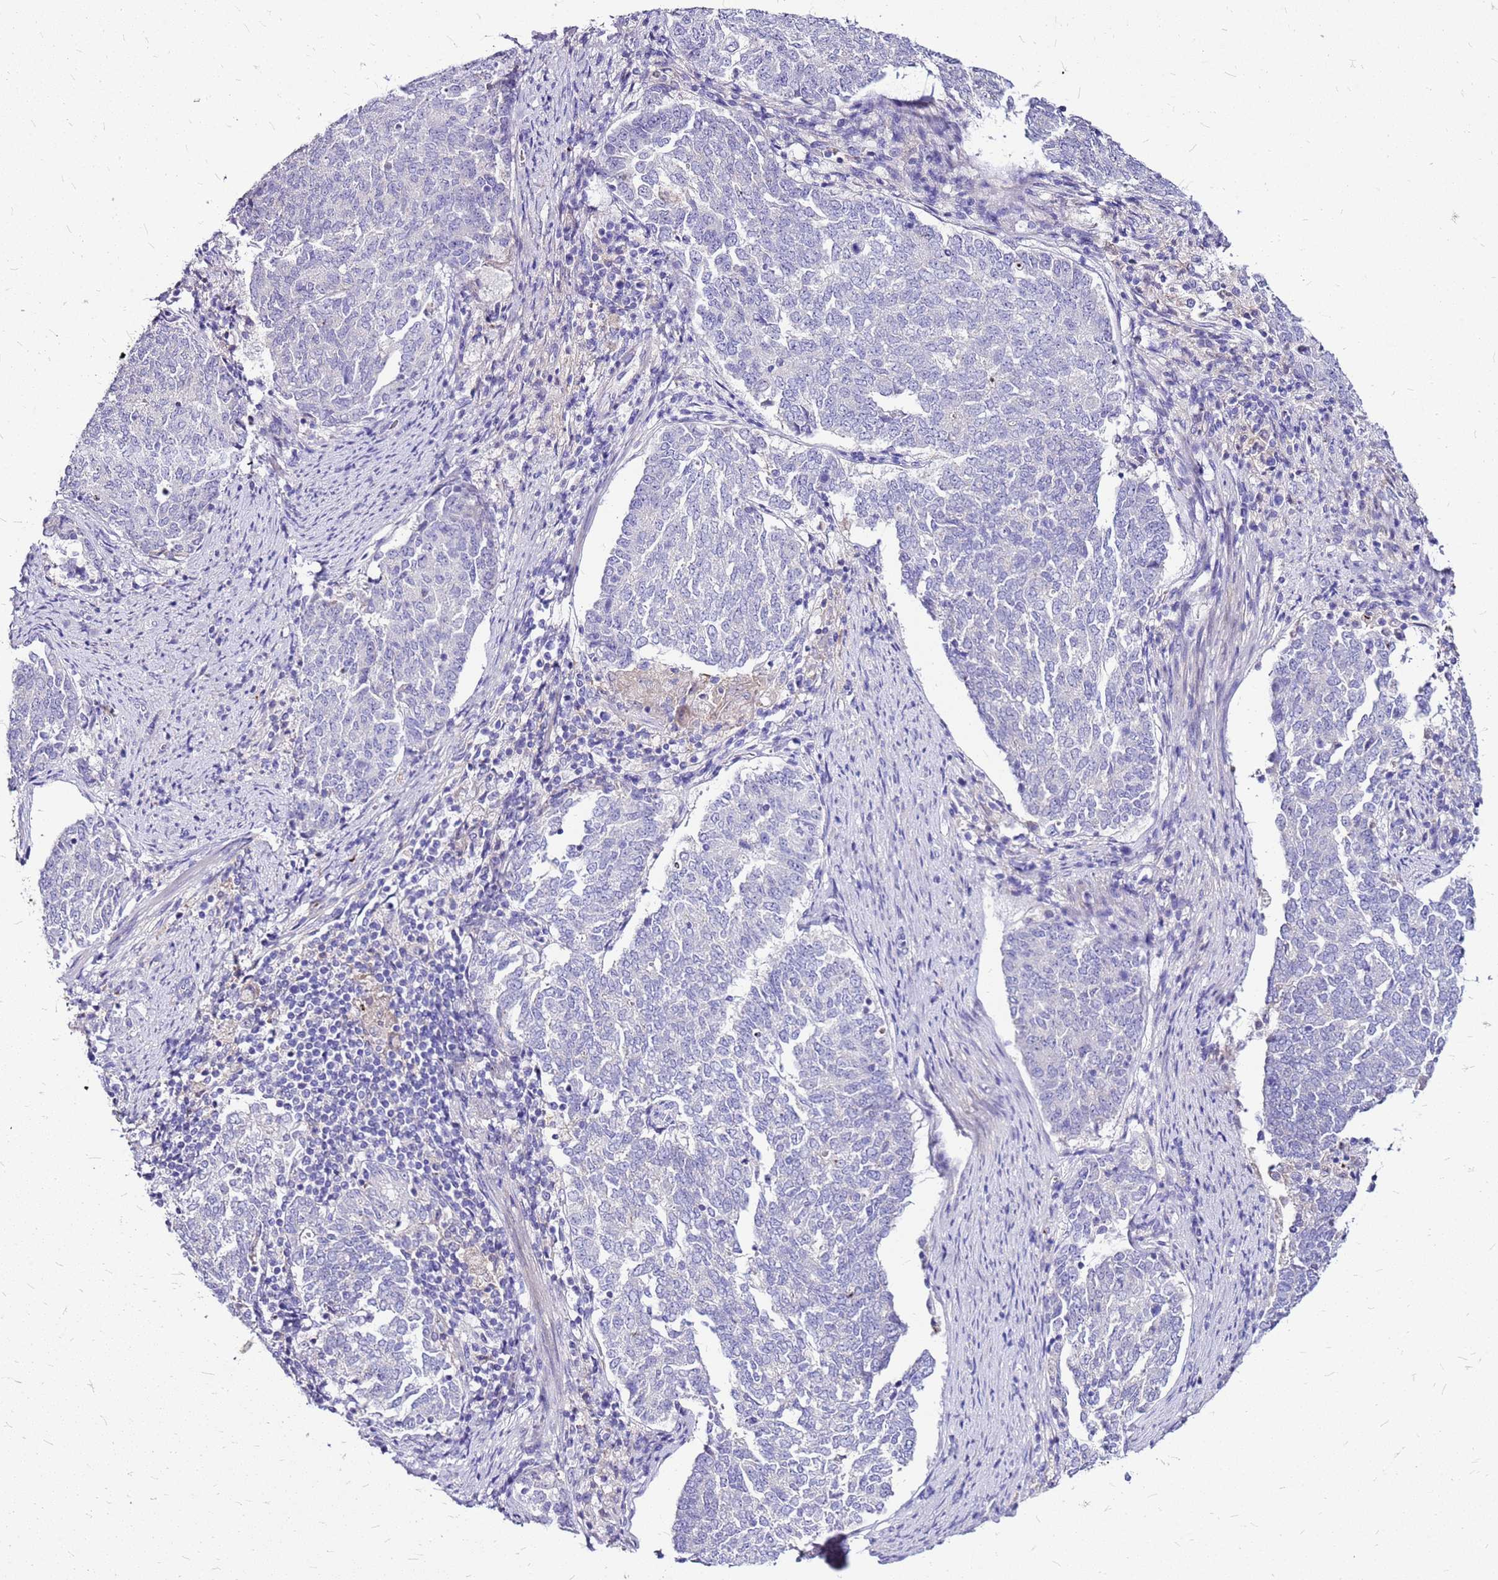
{"staining": {"intensity": "negative", "quantity": "none", "location": "none"}, "tissue": "endometrial cancer", "cell_type": "Tumor cells", "image_type": "cancer", "snomed": [{"axis": "morphology", "description": "Adenocarcinoma, NOS"}, {"axis": "topography", "description": "Endometrium"}], "caption": "An image of human endometrial cancer (adenocarcinoma) is negative for staining in tumor cells.", "gene": "DCDC2B", "patient": {"sex": "female", "age": 80}}